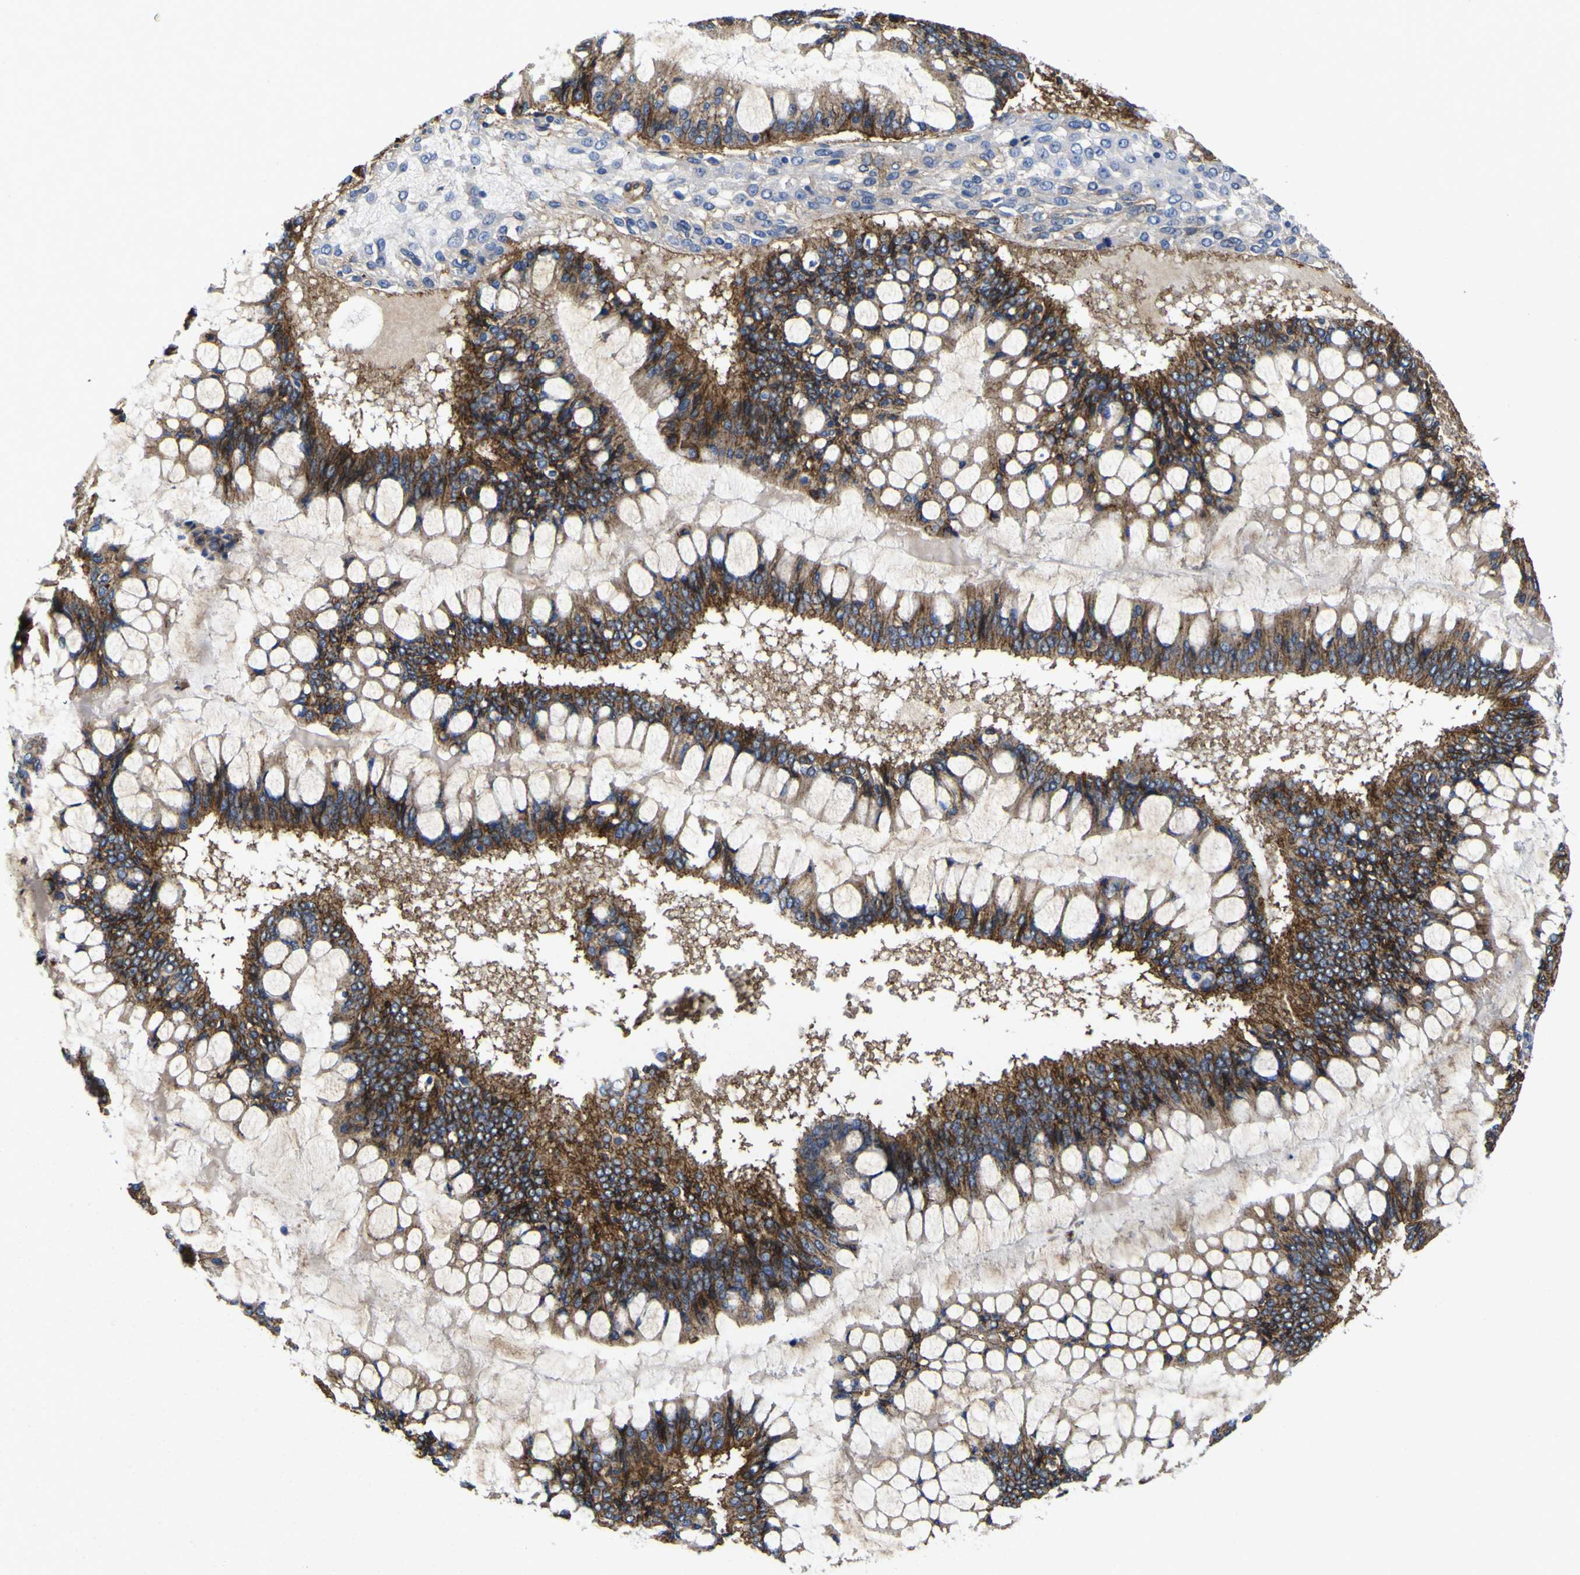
{"staining": {"intensity": "moderate", "quantity": ">75%", "location": "cytoplasmic/membranous"}, "tissue": "ovarian cancer", "cell_type": "Tumor cells", "image_type": "cancer", "snomed": [{"axis": "morphology", "description": "Cystadenocarcinoma, mucinous, NOS"}, {"axis": "topography", "description": "Ovary"}], "caption": "A high-resolution image shows IHC staining of mucinous cystadenocarcinoma (ovarian), which shows moderate cytoplasmic/membranous staining in approximately >75% of tumor cells. (DAB (3,3'-diaminobenzidine) IHC with brightfield microscopy, high magnification).", "gene": "CD151", "patient": {"sex": "female", "age": 73}}